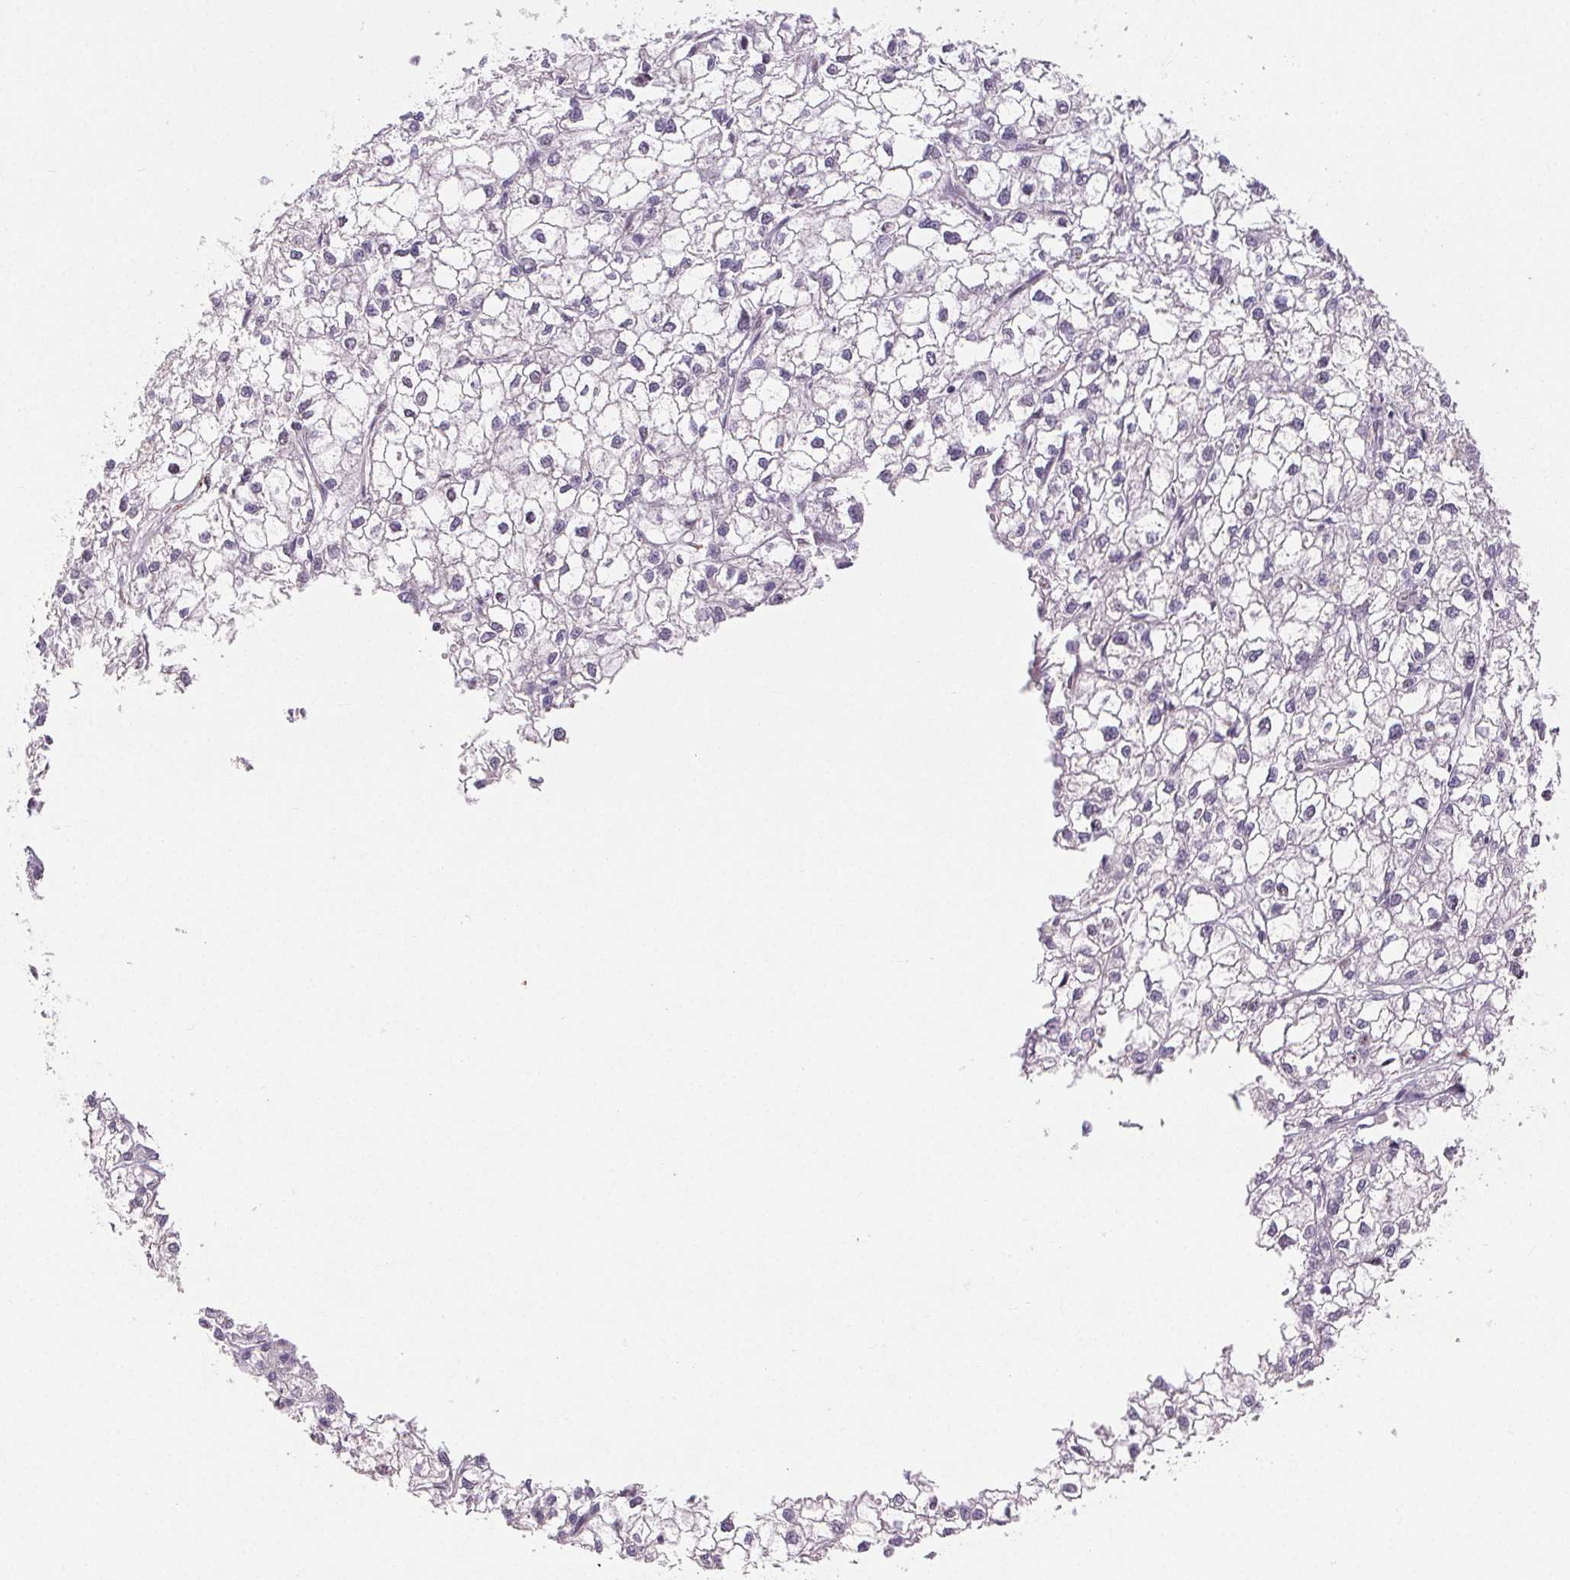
{"staining": {"intensity": "negative", "quantity": "none", "location": "none"}, "tissue": "liver cancer", "cell_type": "Tumor cells", "image_type": "cancer", "snomed": [{"axis": "morphology", "description": "Carcinoma, Hepatocellular, NOS"}, {"axis": "topography", "description": "Liver"}], "caption": "DAB (3,3'-diaminobenzidine) immunohistochemical staining of liver hepatocellular carcinoma demonstrates no significant positivity in tumor cells.", "gene": "RPGRIP1", "patient": {"sex": "female", "age": 43}}